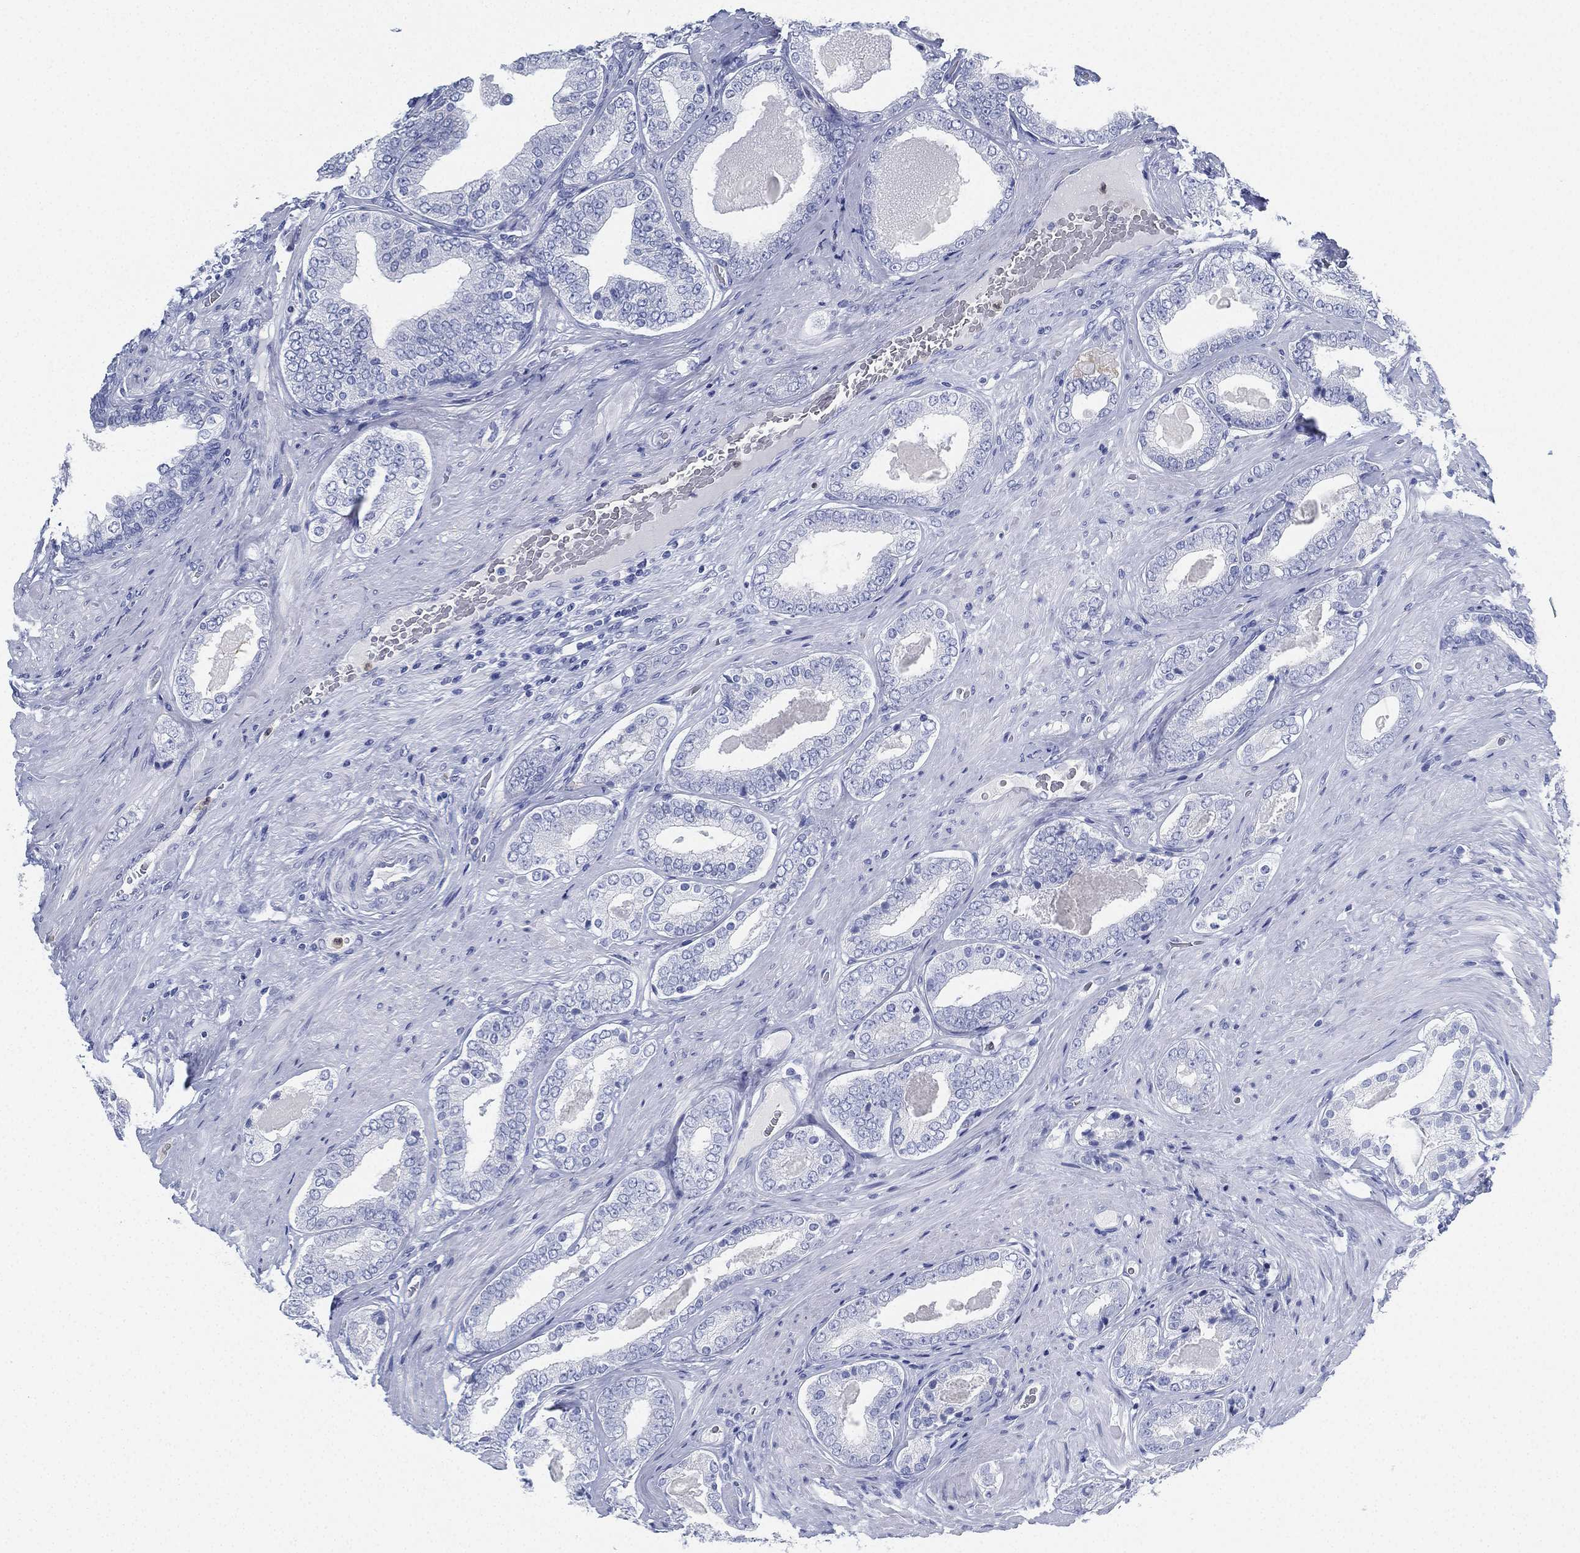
{"staining": {"intensity": "negative", "quantity": "none", "location": "none"}, "tissue": "prostate cancer", "cell_type": "Tumor cells", "image_type": "cancer", "snomed": [{"axis": "morphology", "description": "Adenocarcinoma, Low grade"}, {"axis": "topography", "description": "Prostate and seminal vesicle, NOS"}], "caption": "IHC of human prostate cancer (adenocarcinoma (low-grade)) exhibits no staining in tumor cells. (DAB (3,3'-diaminobenzidine) immunohistochemistry (IHC), high magnification).", "gene": "DEFB121", "patient": {"sex": "male", "age": 61}}